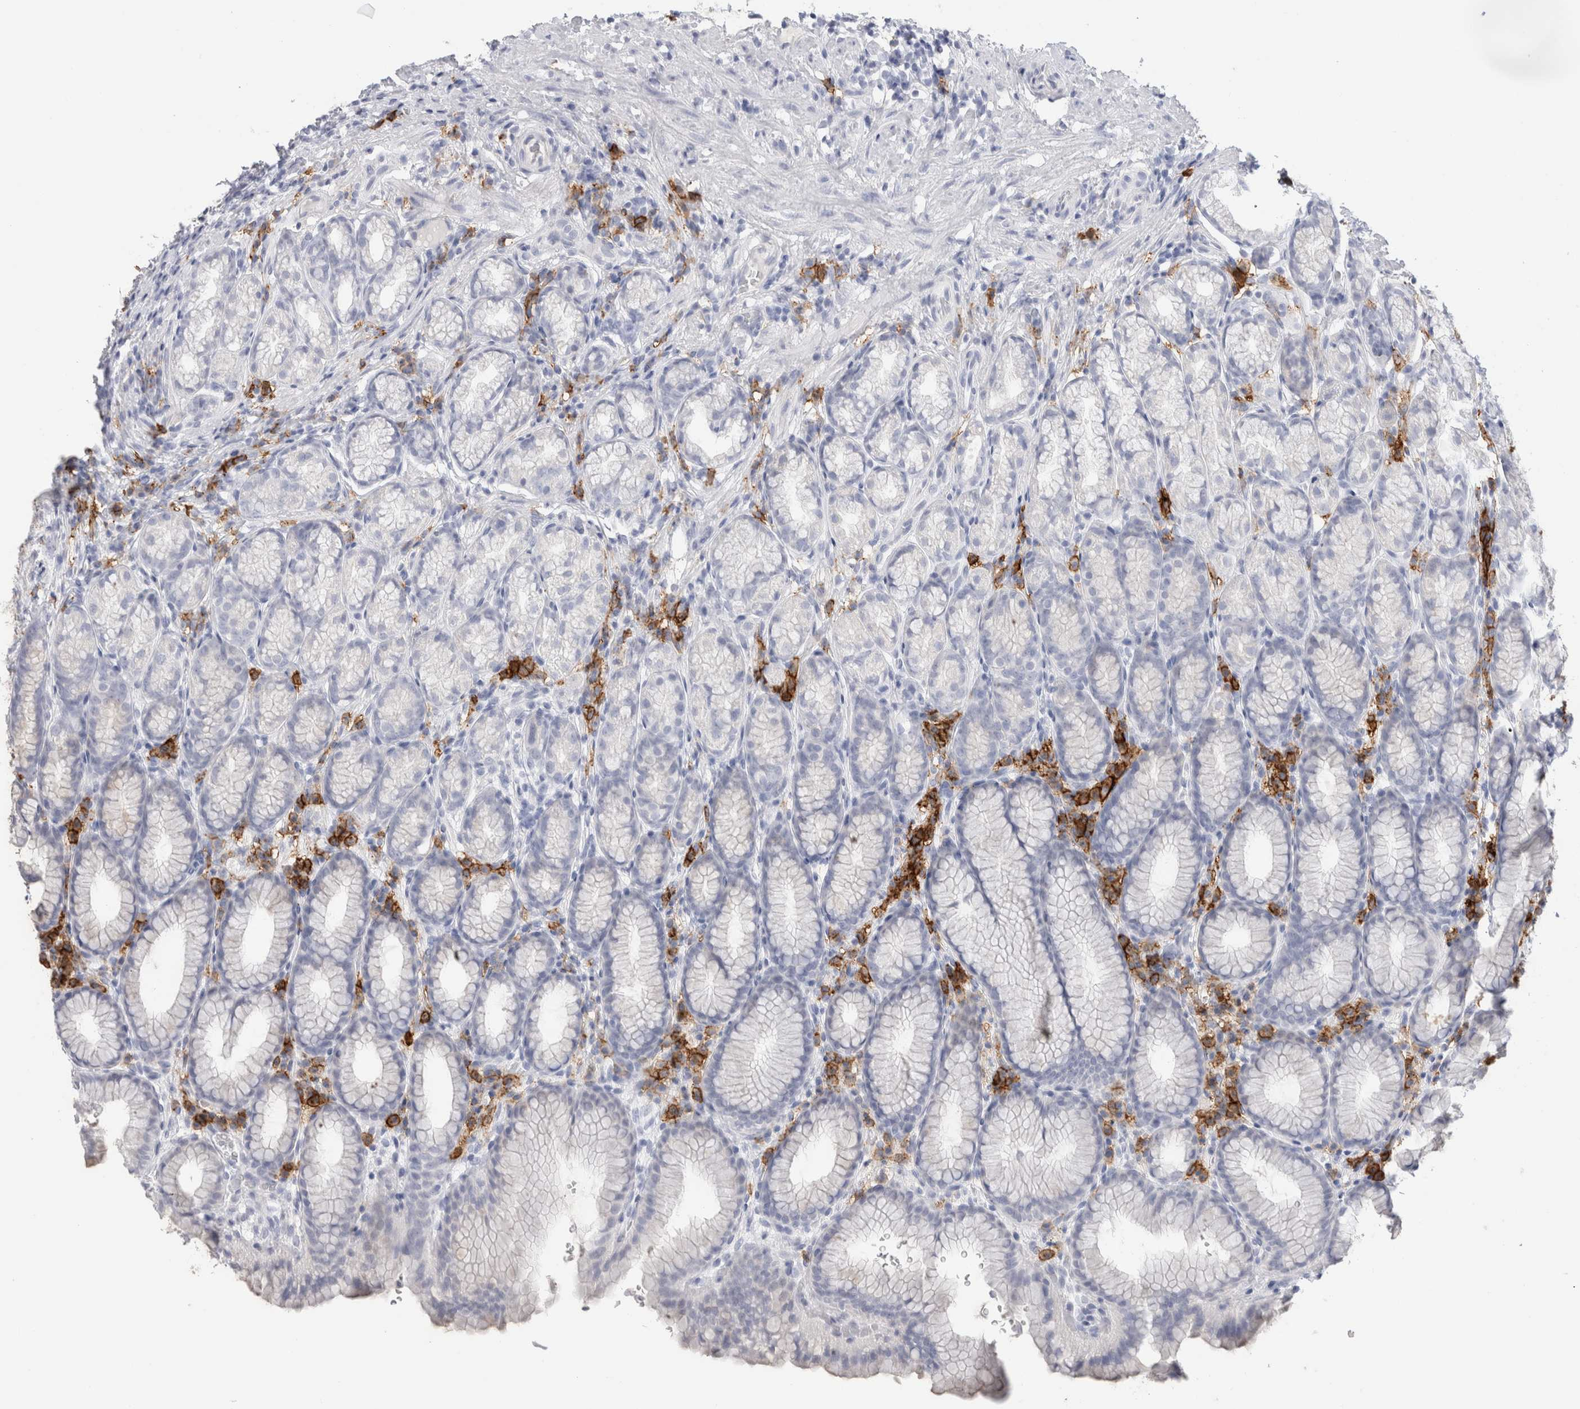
{"staining": {"intensity": "negative", "quantity": "none", "location": "none"}, "tissue": "stomach", "cell_type": "Glandular cells", "image_type": "normal", "snomed": [{"axis": "morphology", "description": "Normal tissue, NOS"}, {"axis": "topography", "description": "Stomach"}], "caption": "Micrograph shows no significant protein staining in glandular cells of normal stomach. The staining was performed using DAB to visualize the protein expression in brown, while the nuclei were stained in blue with hematoxylin (Magnification: 20x).", "gene": "CD38", "patient": {"sex": "male", "age": 42}}